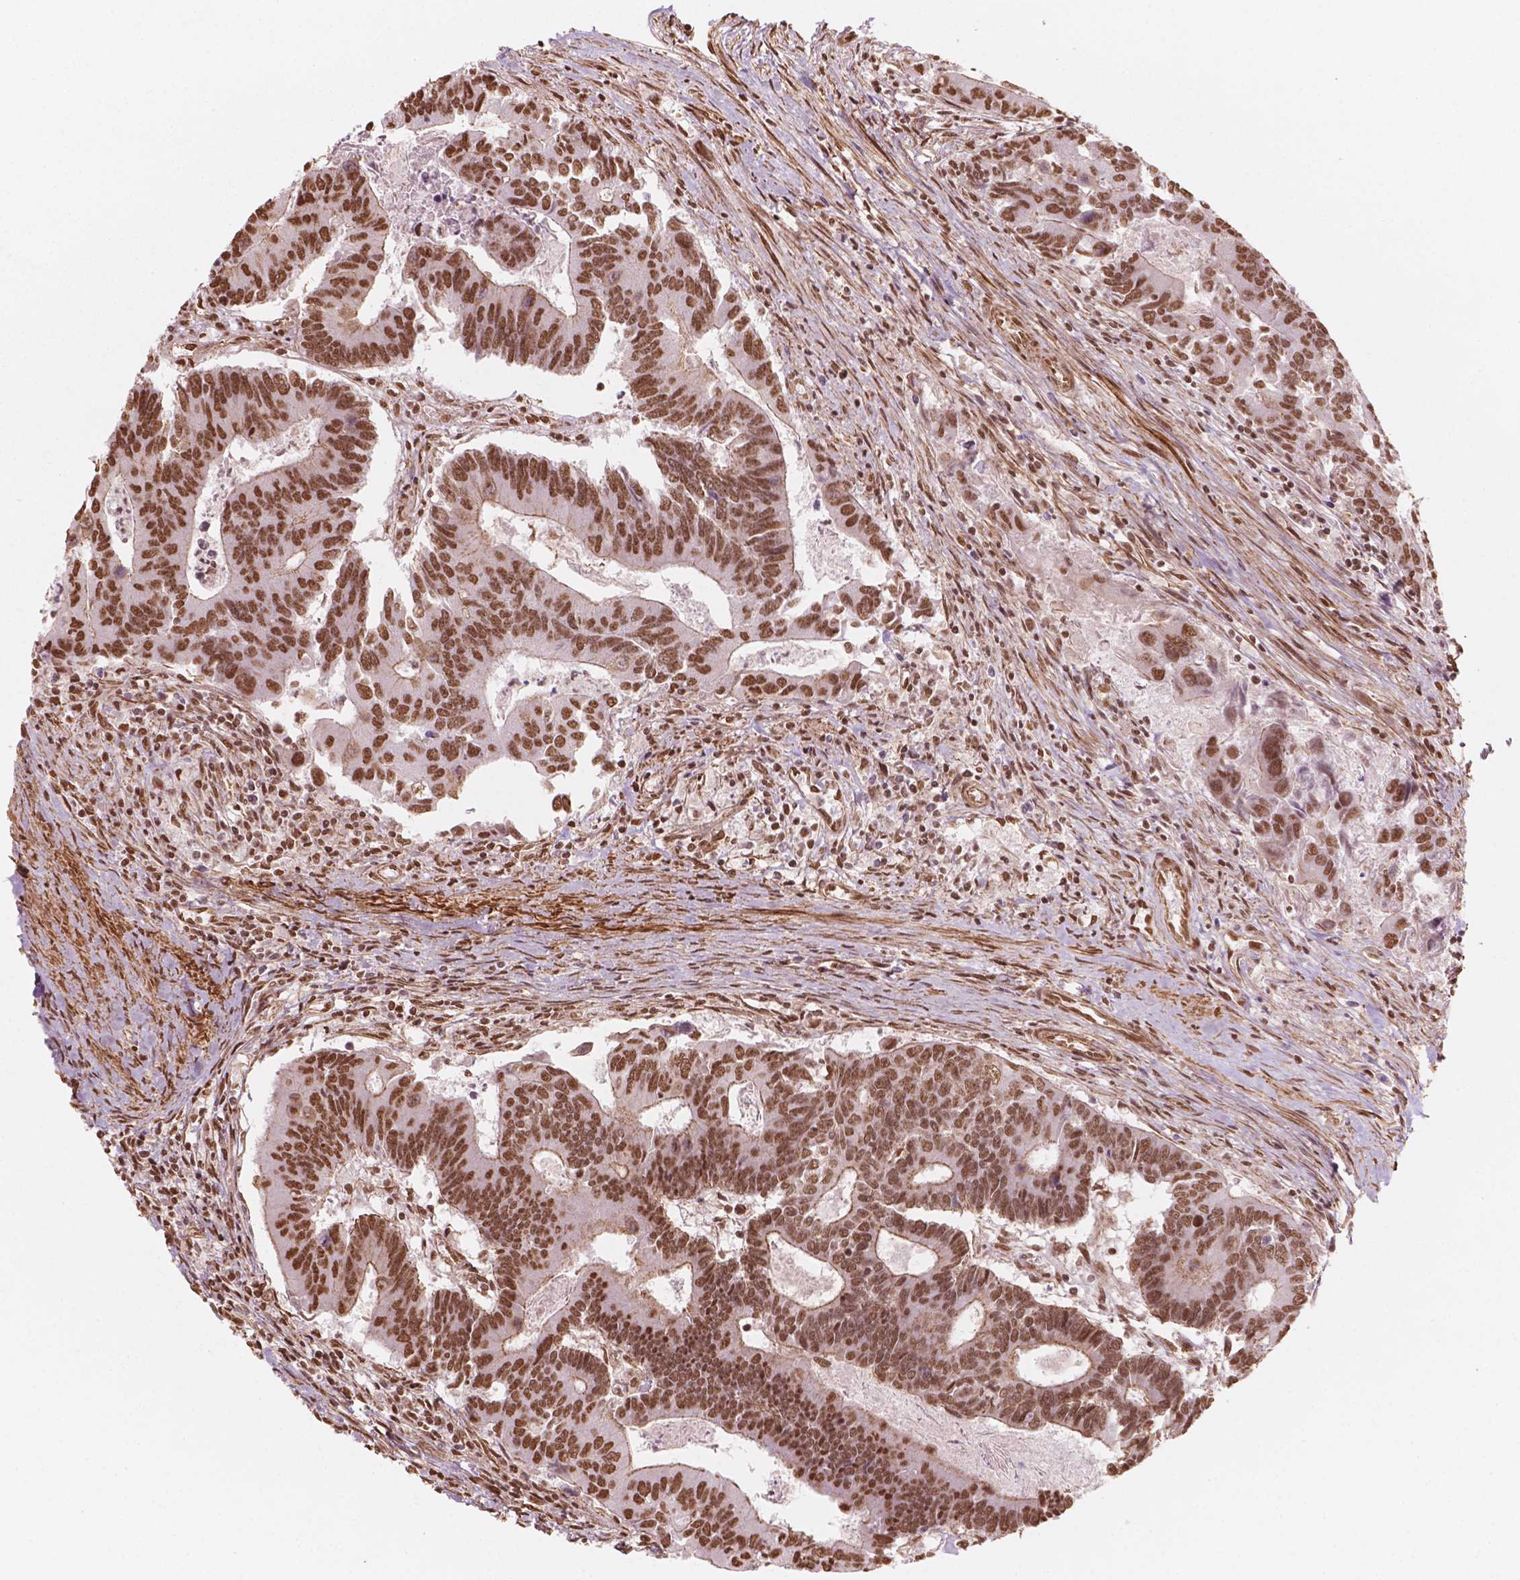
{"staining": {"intensity": "moderate", "quantity": ">75%", "location": "nuclear"}, "tissue": "colorectal cancer", "cell_type": "Tumor cells", "image_type": "cancer", "snomed": [{"axis": "morphology", "description": "Adenocarcinoma, NOS"}, {"axis": "topography", "description": "Colon"}], "caption": "Human colorectal adenocarcinoma stained with a brown dye demonstrates moderate nuclear positive staining in about >75% of tumor cells.", "gene": "GTF3C5", "patient": {"sex": "female", "age": 67}}